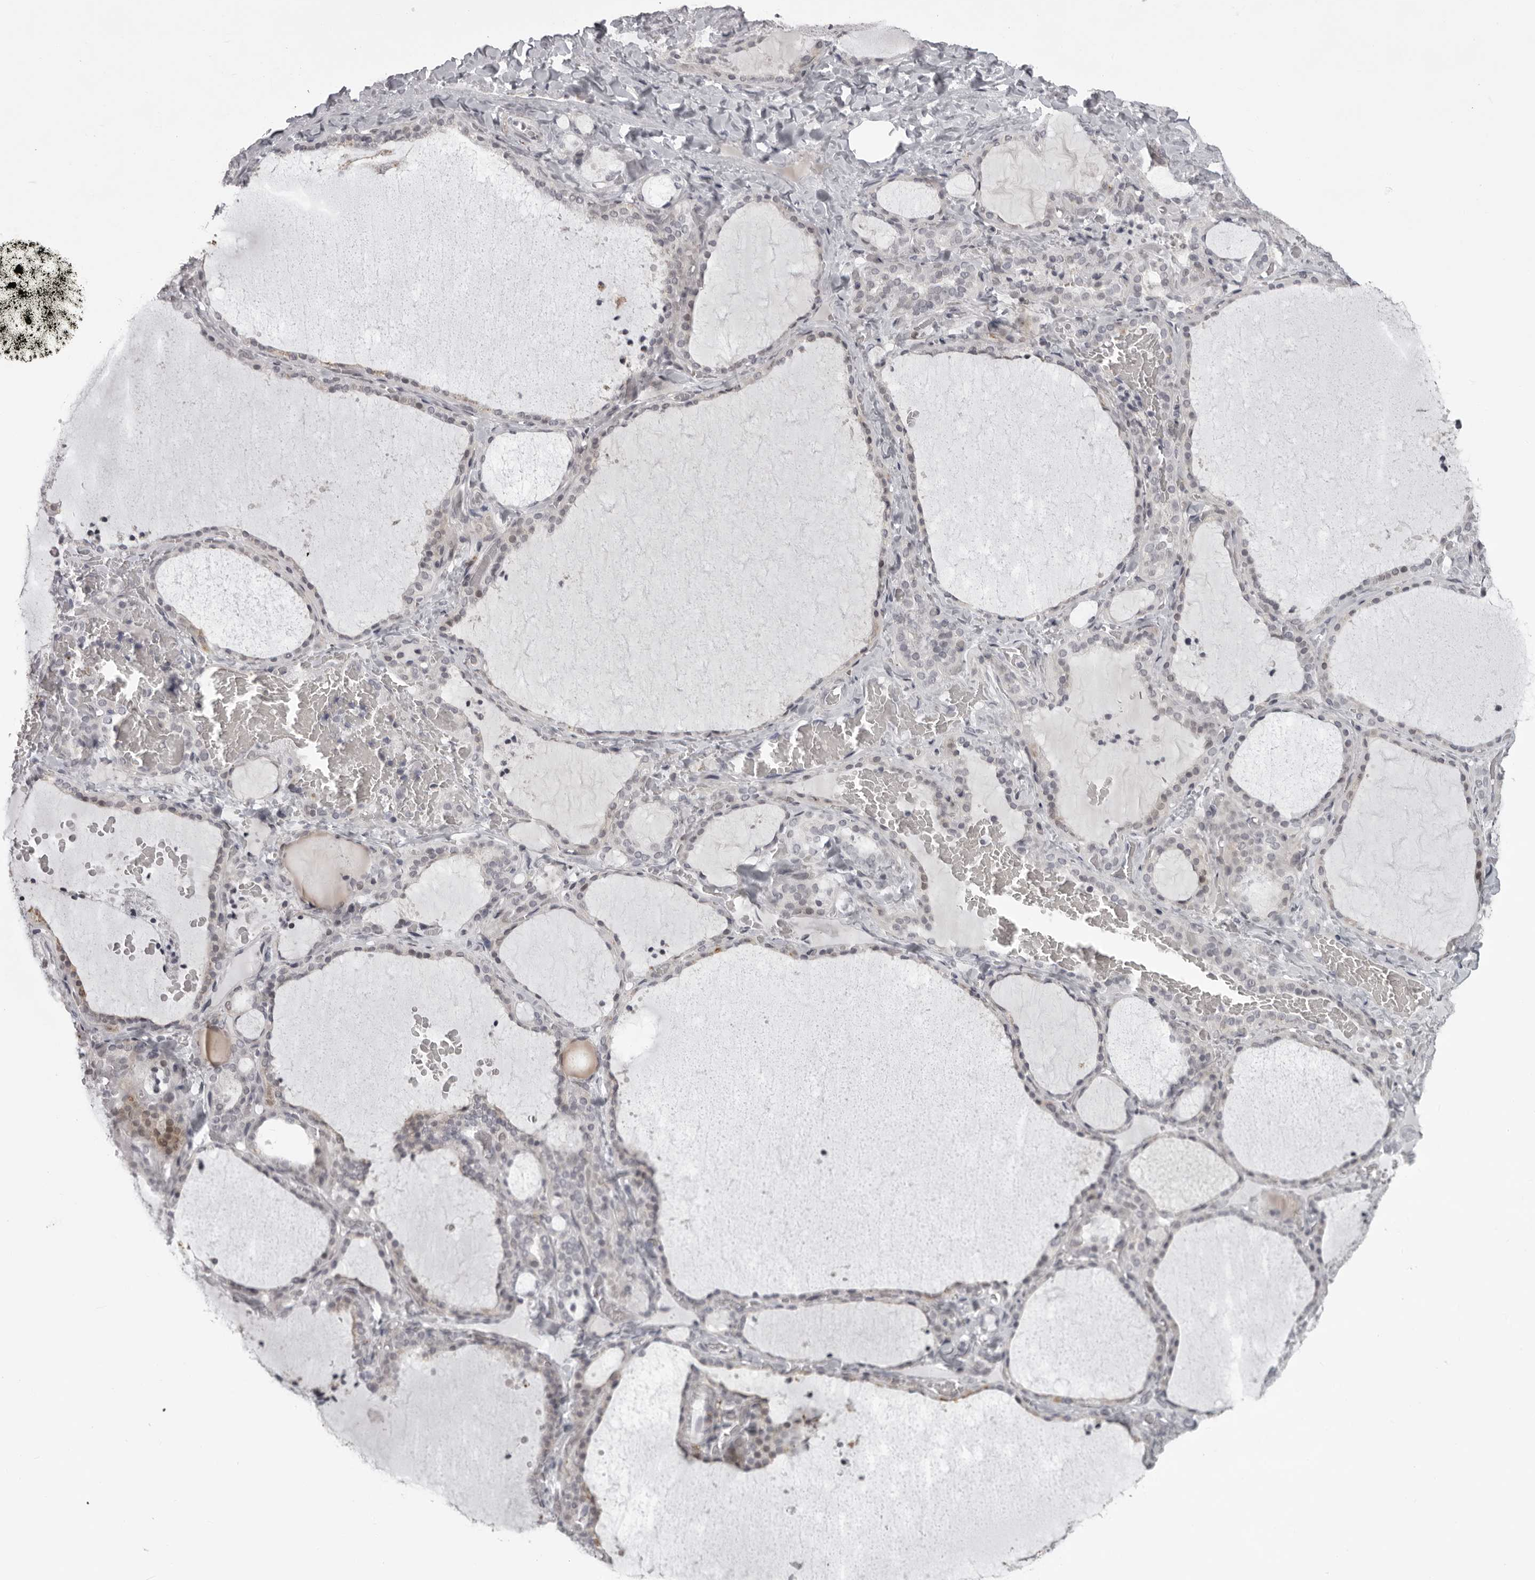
{"staining": {"intensity": "weak", "quantity": "<25%", "location": "cytoplasmic/membranous"}, "tissue": "thyroid gland", "cell_type": "Glandular cells", "image_type": "normal", "snomed": [{"axis": "morphology", "description": "Normal tissue, NOS"}, {"axis": "topography", "description": "Thyroid gland"}], "caption": "Immunohistochemistry of benign thyroid gland exhibits no staining in glandular cells.", "gene": "NUDT18", "patient": {"sex": "female", "age": 22}}